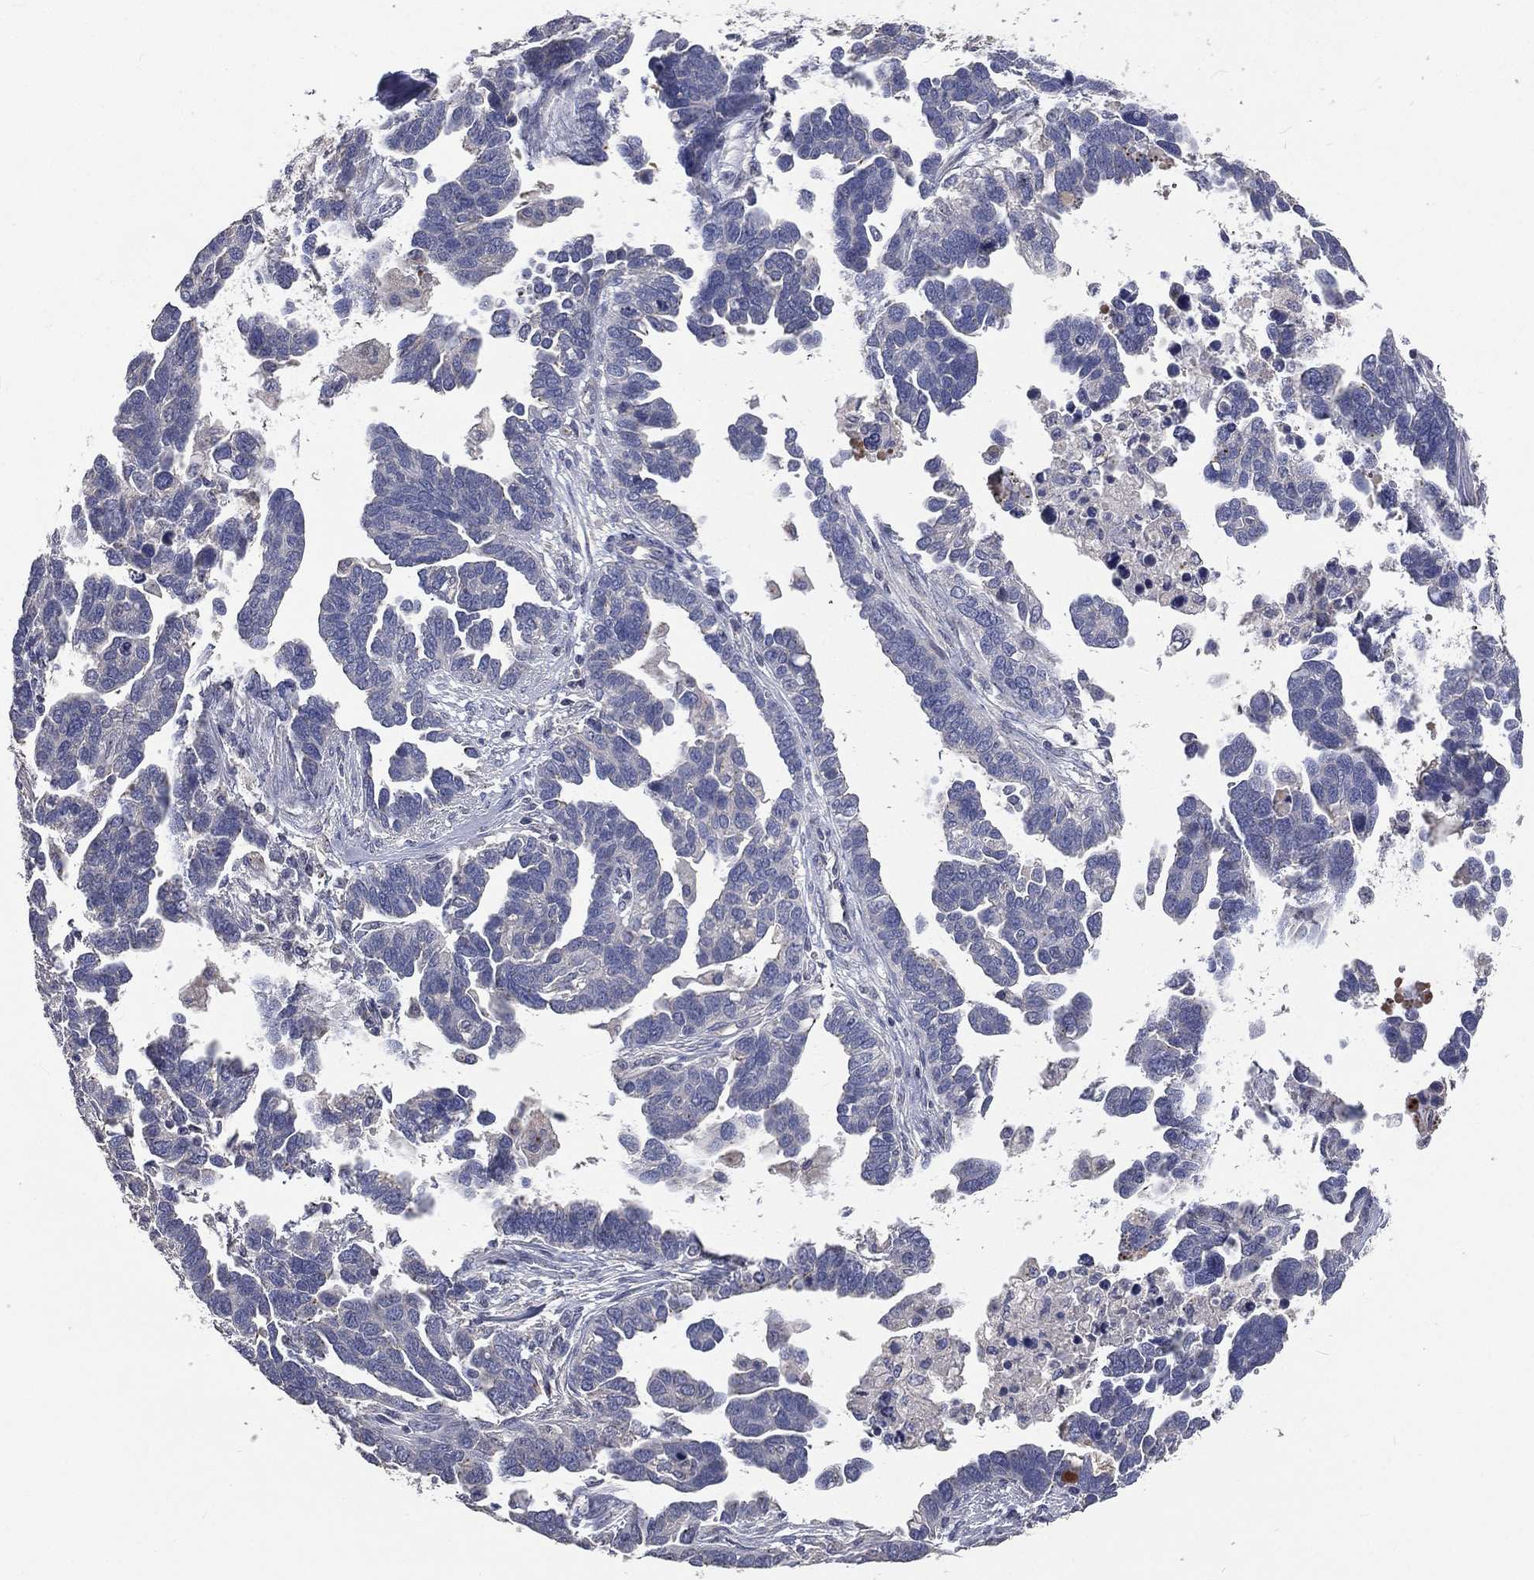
{"staining": {"intensity": "negative", "quantity": "none", "location": "none"}, "tissue": "ovarian cancer", "cell_type": "Tumor cells", "image_type": "cancer", "snomed": [{"axis": "morphology", "description": "Cystadenocarcinoma, serous, NOS"}, {"axis": "topography", "description": "Ovary"}], "caption": "There is no significant staining in tumor cells of ovarian cancer.", "gene": "CROCC", "patient": {"sex": "female", "age": 54}}